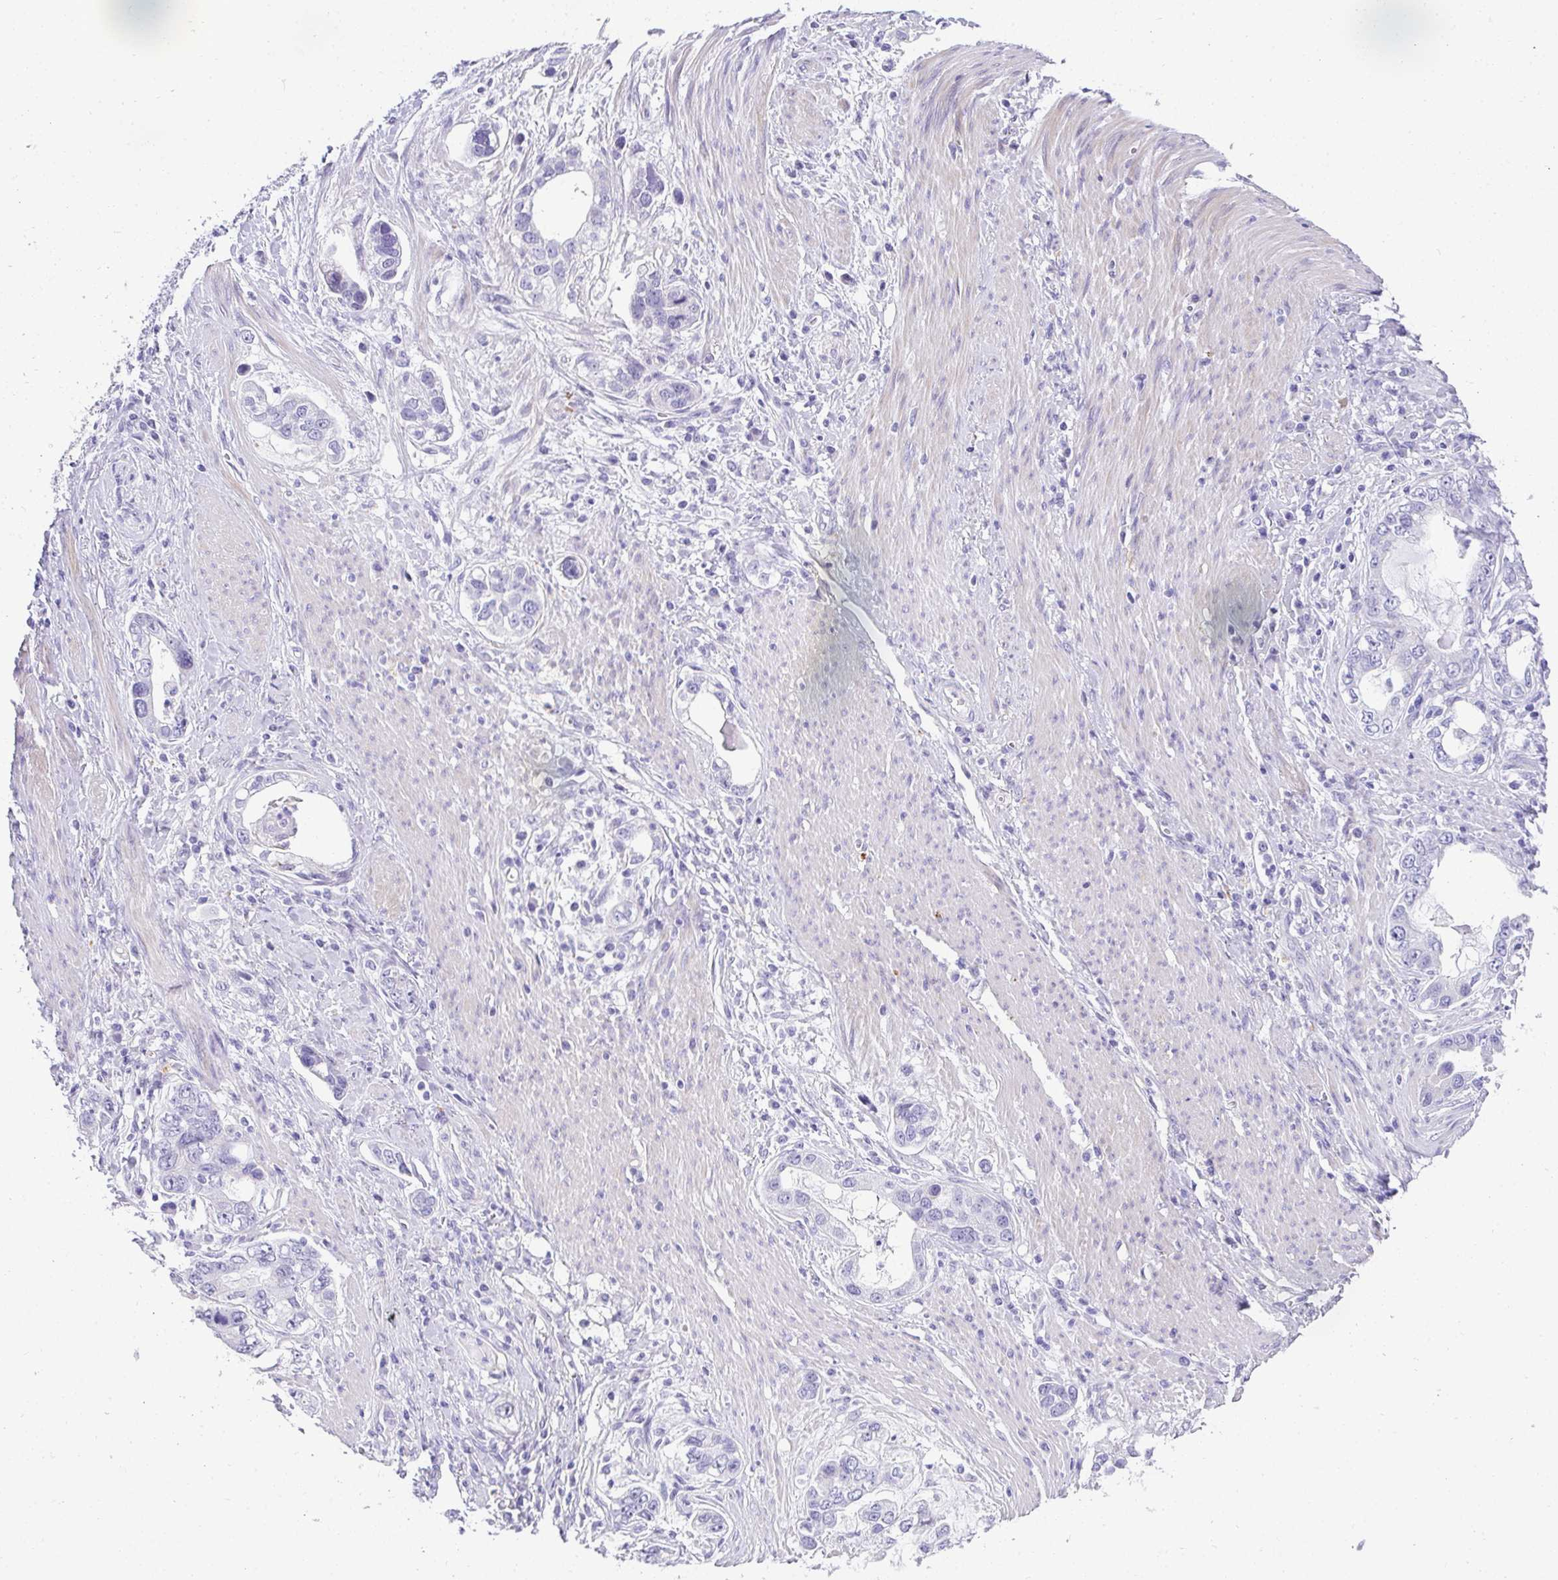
{"staining": {"intensity": "negative", "quantity": "none", "location": "none"}, "tissue": "stomach cancer", "cell_type": "Tumor cells", "image_type": "cancer", "snomed": [{"axis": "morphology", "description": "Adenocarcinoma, NOS"}, {"axis": "topography", "description": "Stomach, lower"}], "caption": "High magnification brightfield microscopy of stomach cancer (adenocarcinoma) stained with DAB (brown) and counterstained with hematoxylin (blue): tumor cells show no significant positivity.", "gene": "AK5", "patient": {"sex": "female", "age": 93}}